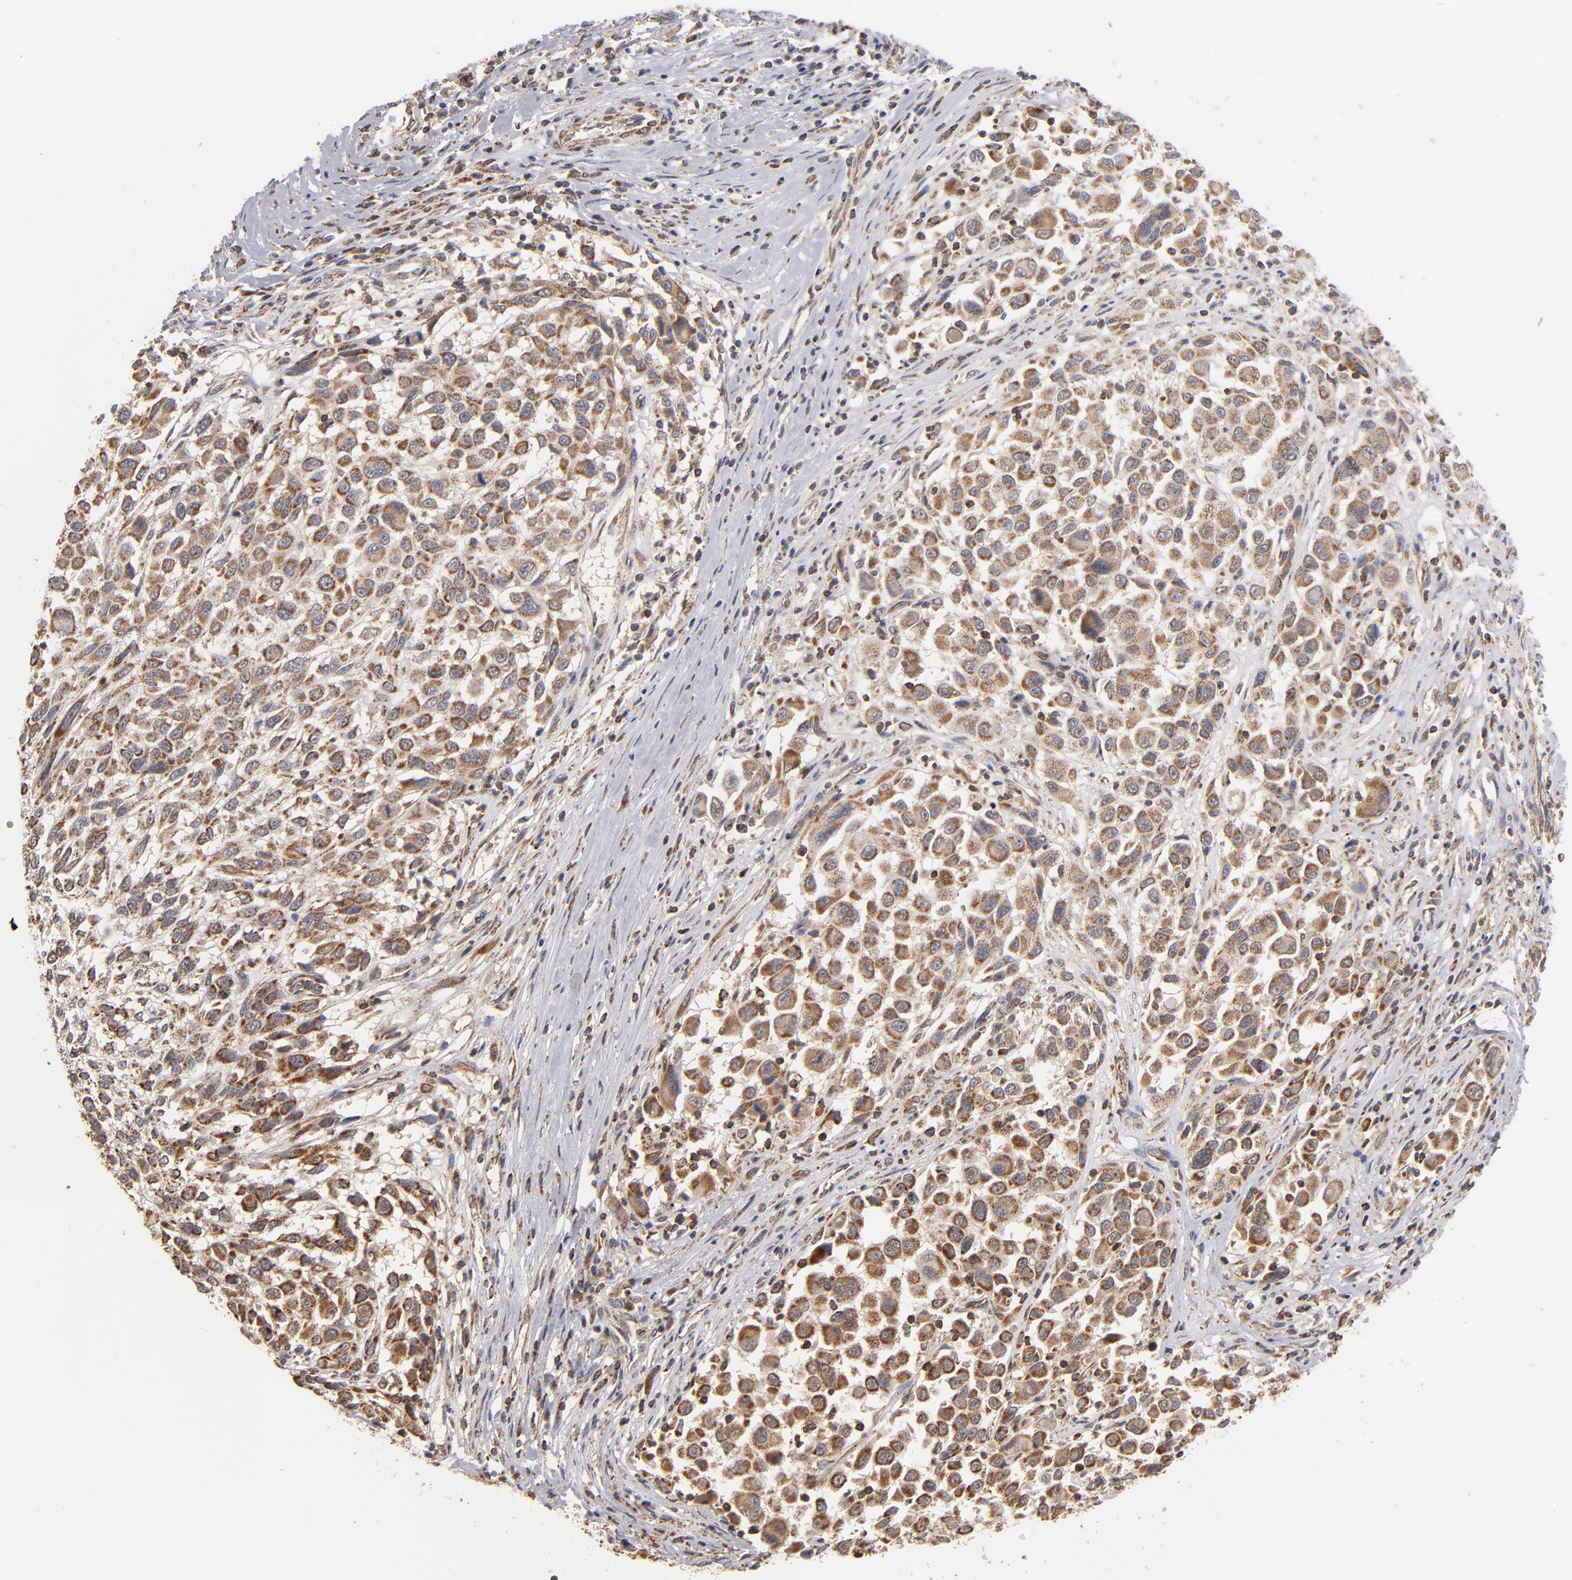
{"staining": {"intensity": "moderate", "quantity": ">75%", "location": "cytoplasmic/membranous"}, "tissue": "melanoma", "cell_type": "Tumor cells", "image_type": "cancer", "snomed": [{"axis": "morphology", "description": "Malignant melanoma, Metastatic site"}, {"axis": "topography", "description": "Lymph node"}], "caption": "High-magnification brightfield microscopy of malignant melanoma (metastatic site) stained with DAB (brown) and counterstained with hematoxylin (blue). tumor cells exhibit moderate cytoplasmic/membranous expression is seen in about>75% of cells.", "gene": "MIPOL1", "patient": {"sex": "male", "age": 61}}